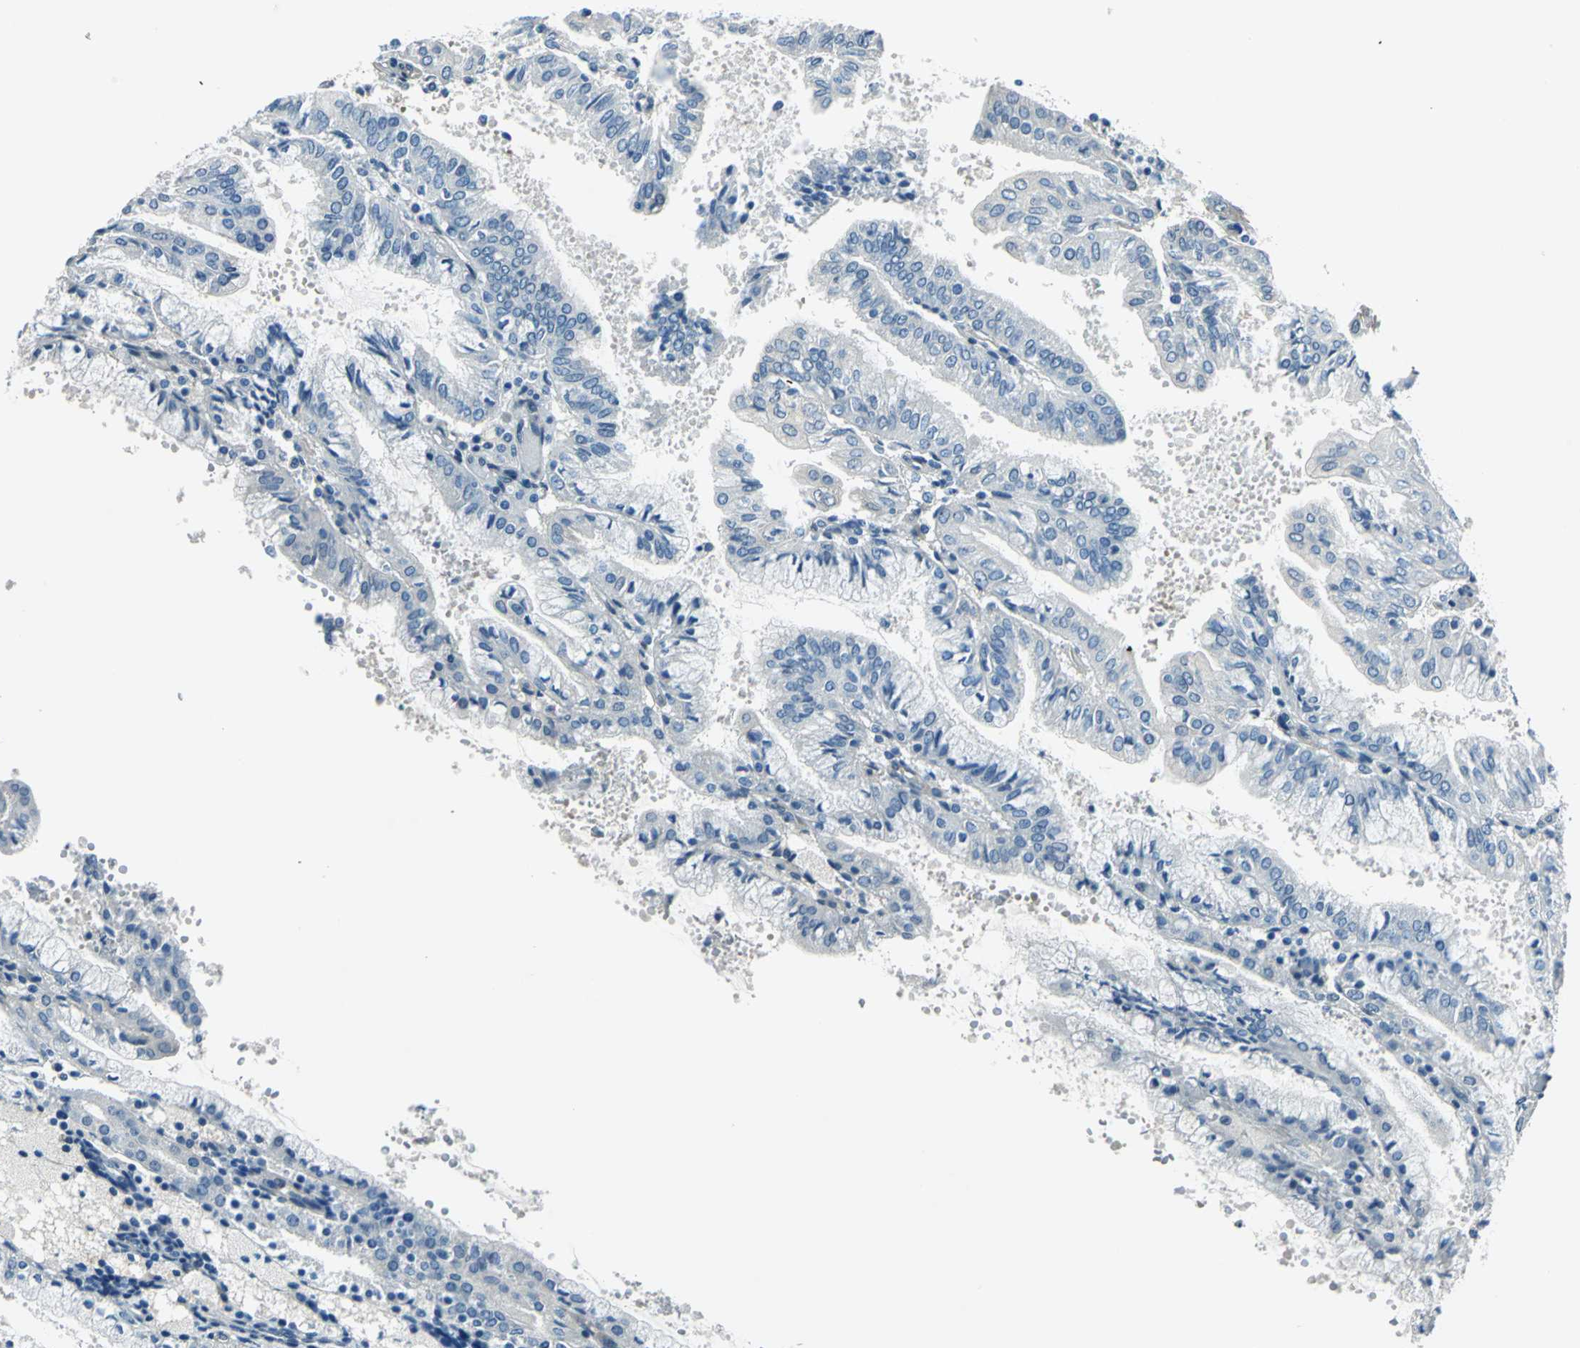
{"staining": {"intensity": "negative", "quantity": "none", "location": "none"}, "tissue": "endometrial cancer", "cell_type": "Tumor cells", "image_type": "cancer", "snomed": [{"axis": "morphology", "description": "Adenocarcinoma, NOS"}, {"axis": "topography", "description": "Endometrium"}], "caption": "Protein analysis of adenocarcinoma (endometrial) shows no significant expression in tumor cells.", "gene": "CDC42EP1", "patient": {"sex": "female", "age": 63}}